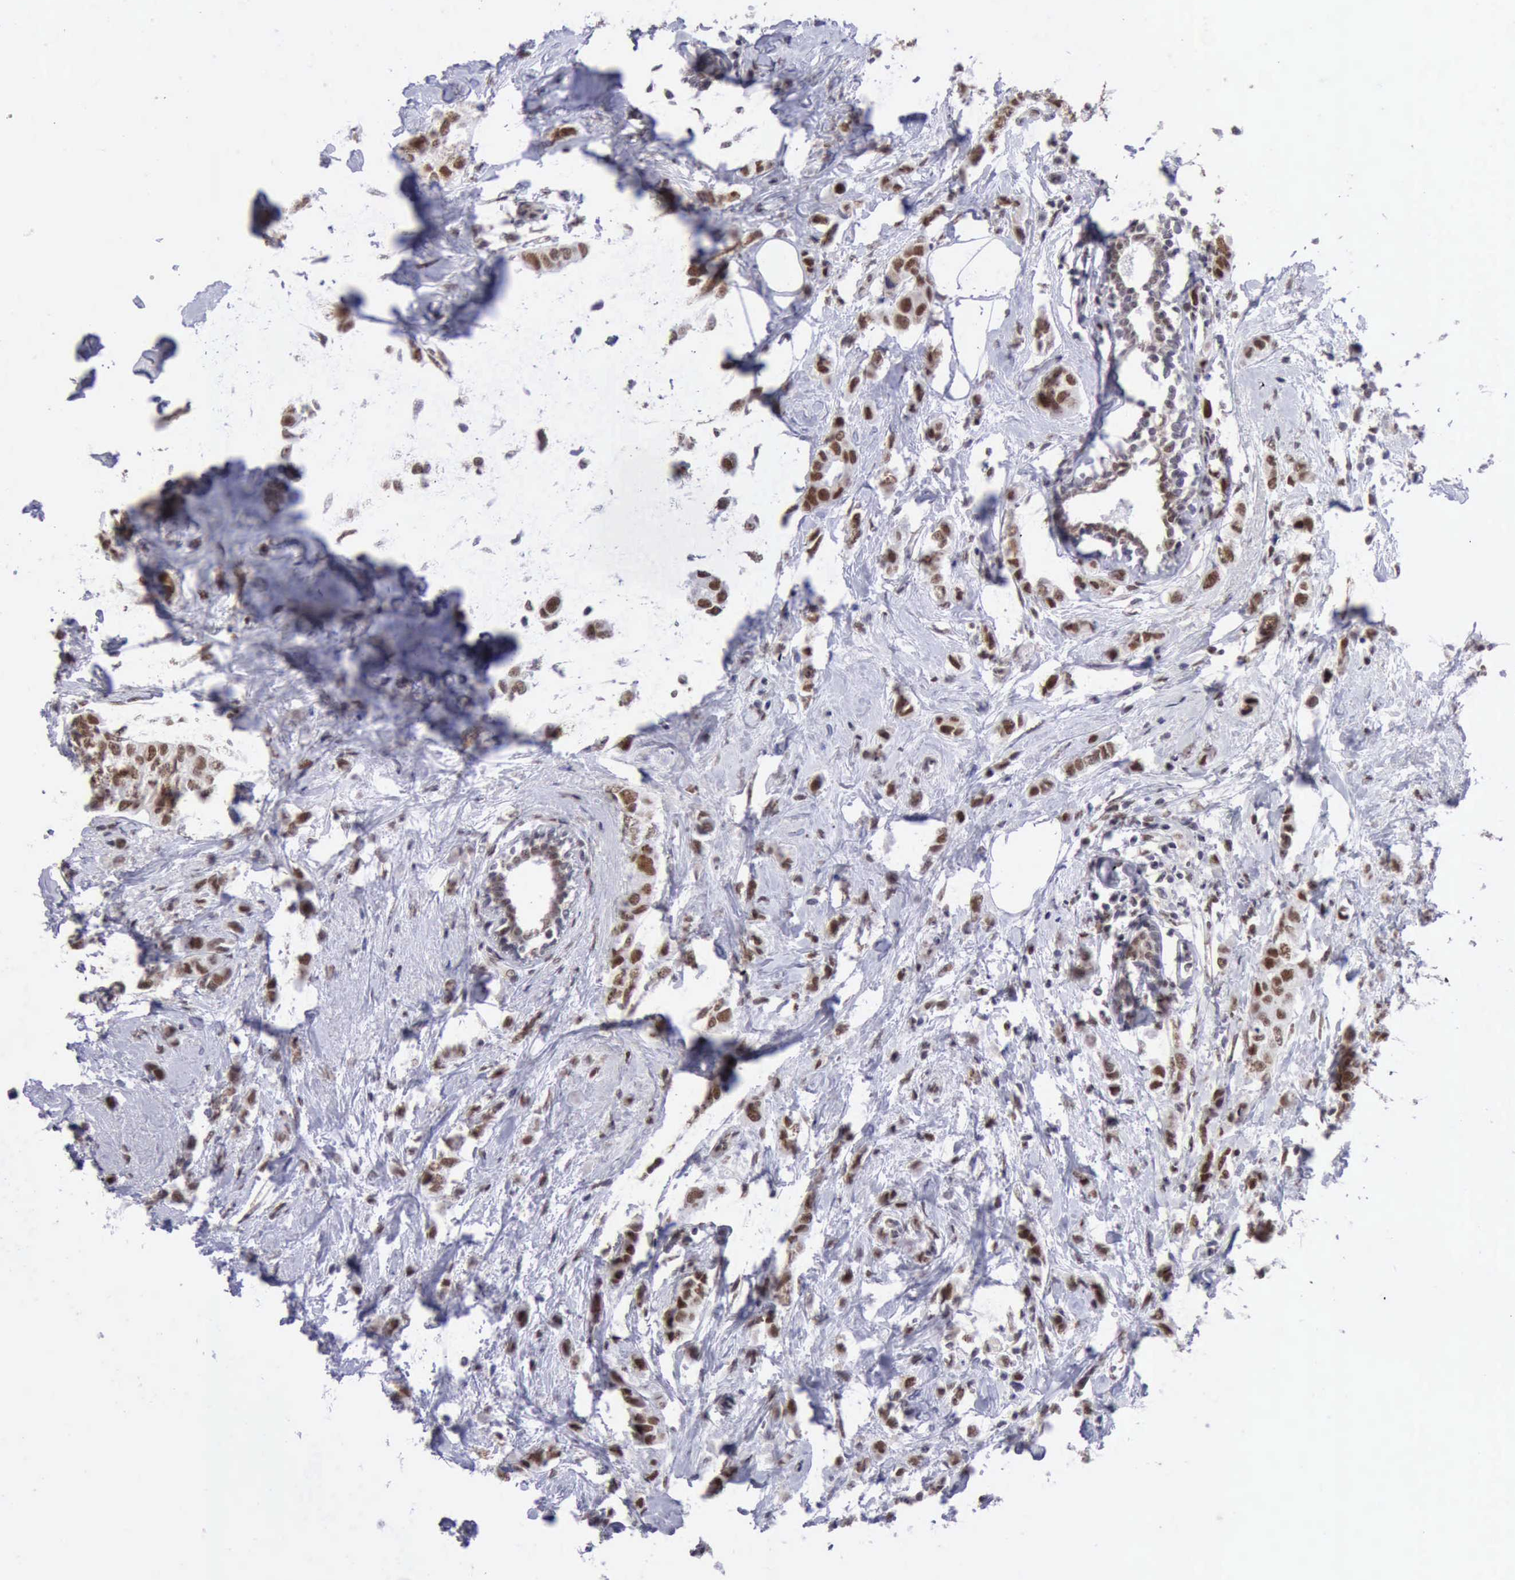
{"staining": {"intensity": "moderate", "quantity": ">75%", "location": "nuclear"}, "tissue": "breast cancer", "cell_type": "Tumor cells", "image_type": "cancer", "snomed": [{"axis": "morphology", "description": "Normal tissue, NOS"}, {"axis": "morphology", "description": "Duct carcinoma"}, {"axis": "topography", "description": "Breast"}], "caption": "Breast cancer (intraductal carcinoma) was stained to show a protein in brown. There is medium levels of moderate nuclear staining in about >75% of tumor cells.", "gene": "ERCC4", "patient": {"sex": "female", "age": 50}}